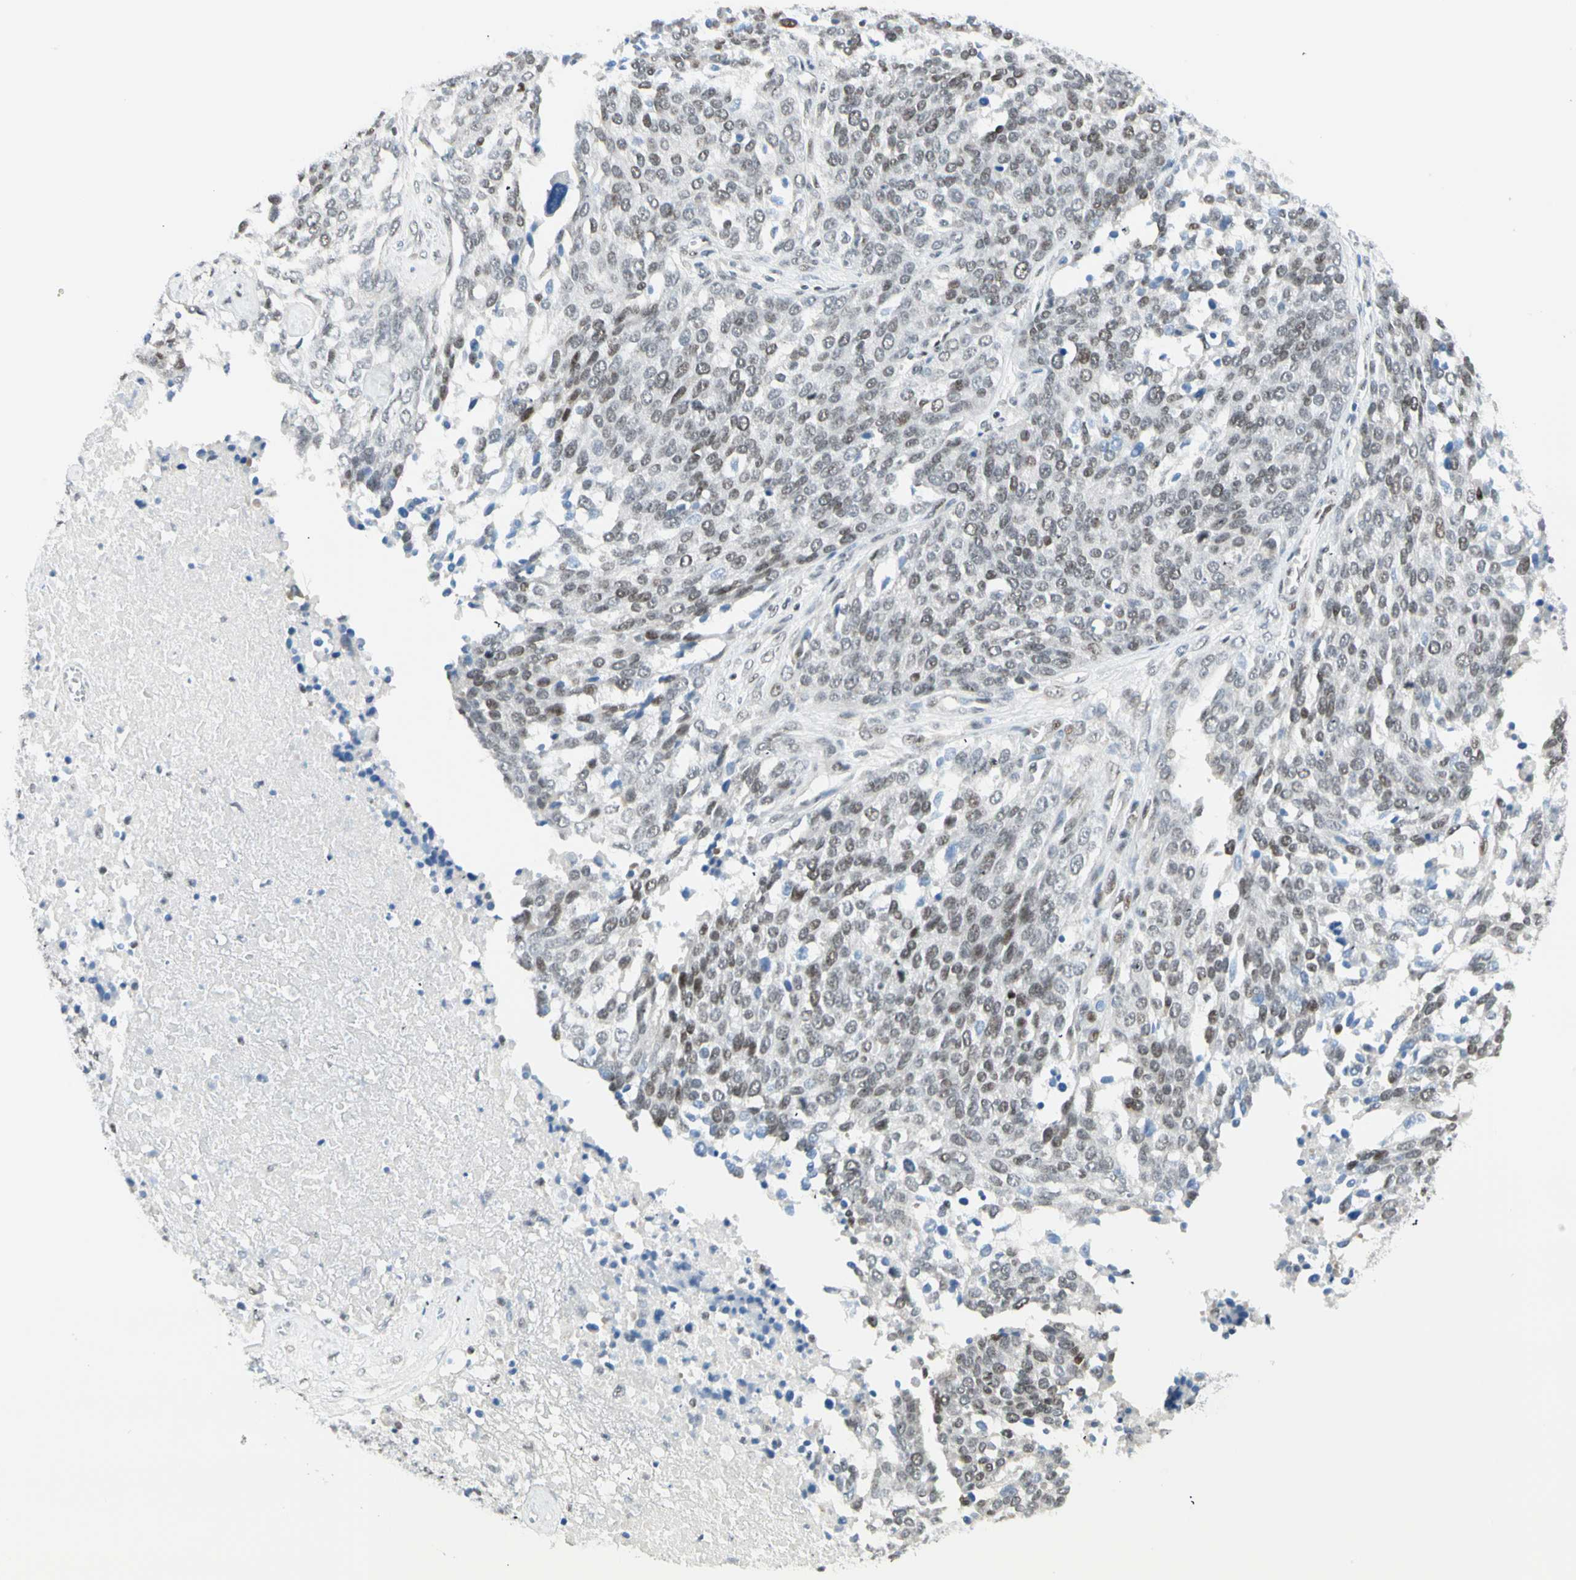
{"staining": {"intensity": "negative", "quantity": "none", "location": "none"}, "tissue": "ovarian cancer", "cell_type": "Tumor cells", "image_type": "cancer", "snomed": [{"axis": "morphology", "description": "Cystadenocarcinoma, serous, NOS"}, {"axis": "topography", "description": "Ovary"}], "caption": "Immunohistochemistry (IHC) micrograph of human serous cystadenocarcinoma (ovarian) stained for a protein (brown), which reveals no positivity in tumor cells.", "gene": "PKNOX1", "patient": {"sex": "female", "age": 44}}